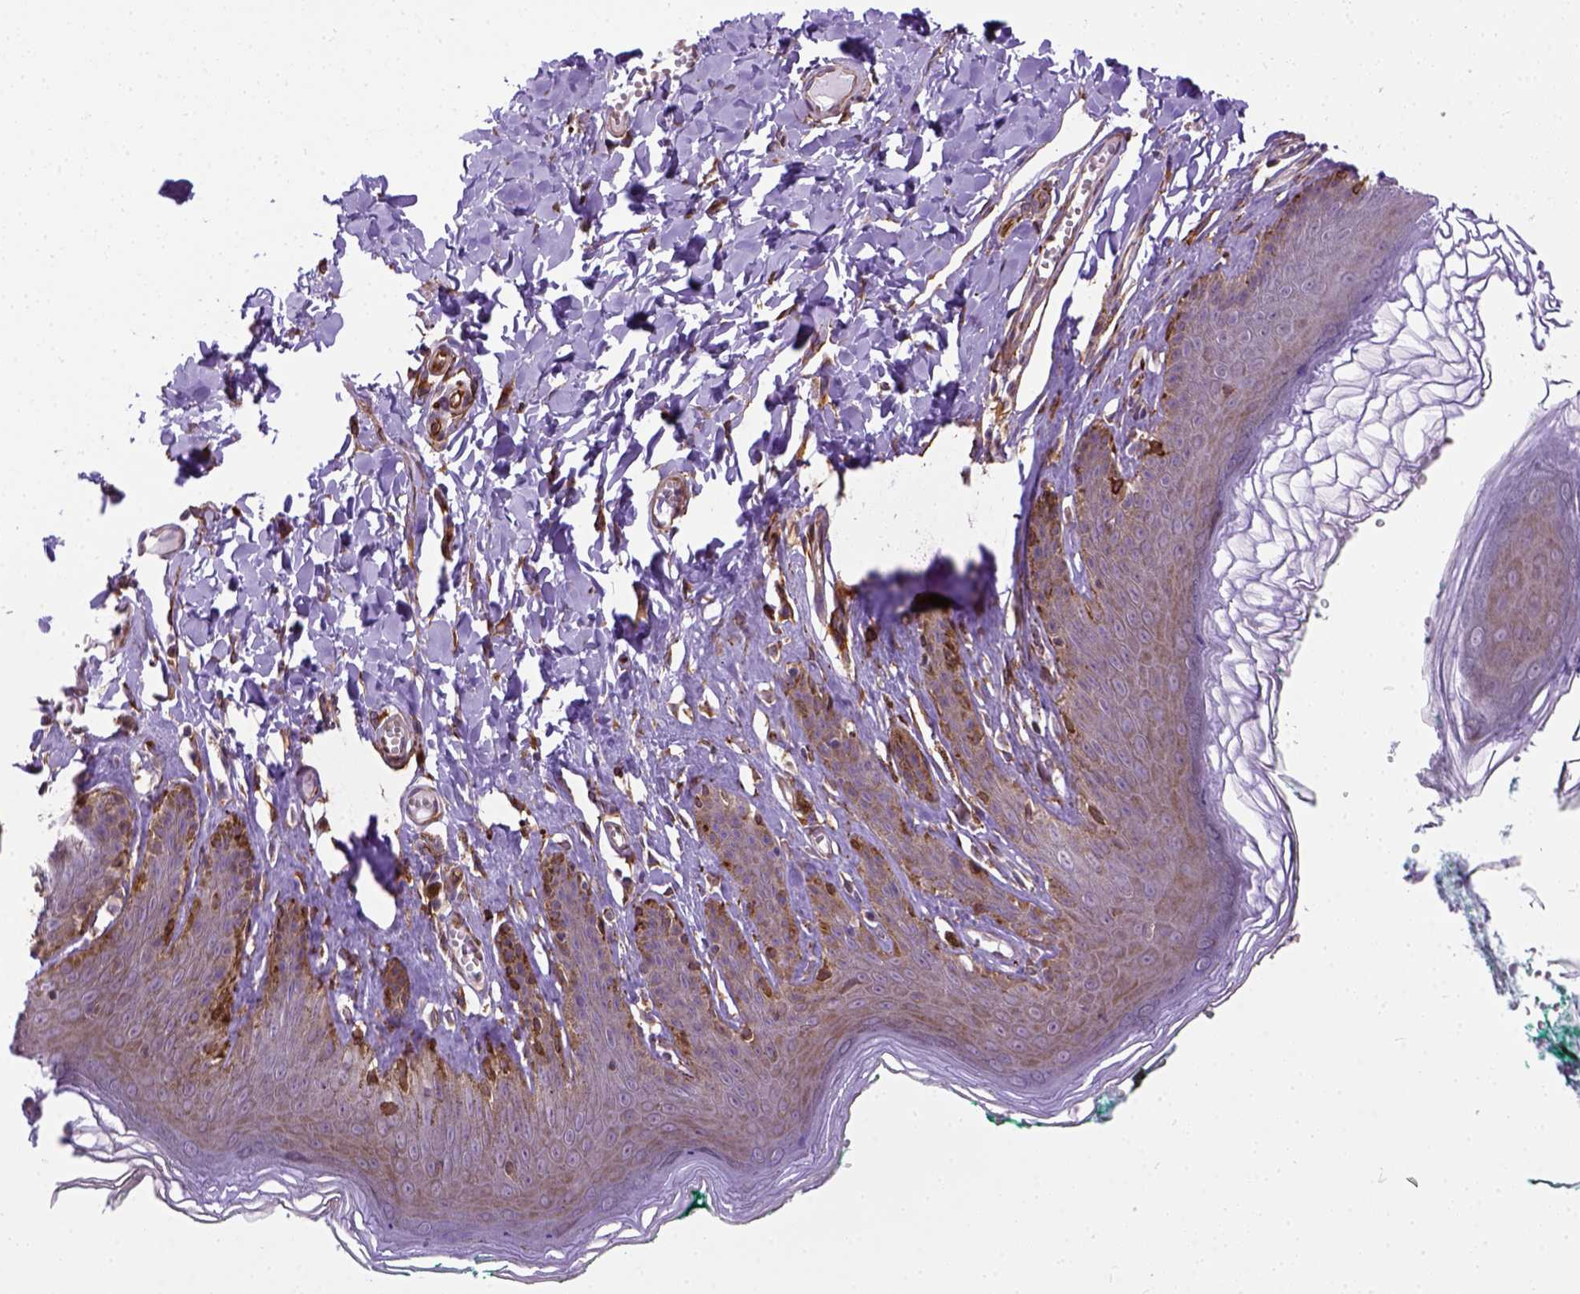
{"staining": {"intensity": "strong", "quantity": "<25%", "location": "cytoplasmic/membranous"}, "tissue": "skin", "cell_type": "Epidermal cells", "image_type": "normal", "snomed": [{"axis": "morphology", "description": "Normal tissue, NOS"}, {"axis": "topography", "description": "Vulva"}, {"axis": "topography", "description": "Peripheral nerve tissue"}], "caption": "Protein staining of normal skin shows strong cytoplasmic/membranous expression in approximately <25% of epidermal cells.", "gene": "KAZN", "patient": {"sex": "female", "age": 66}}